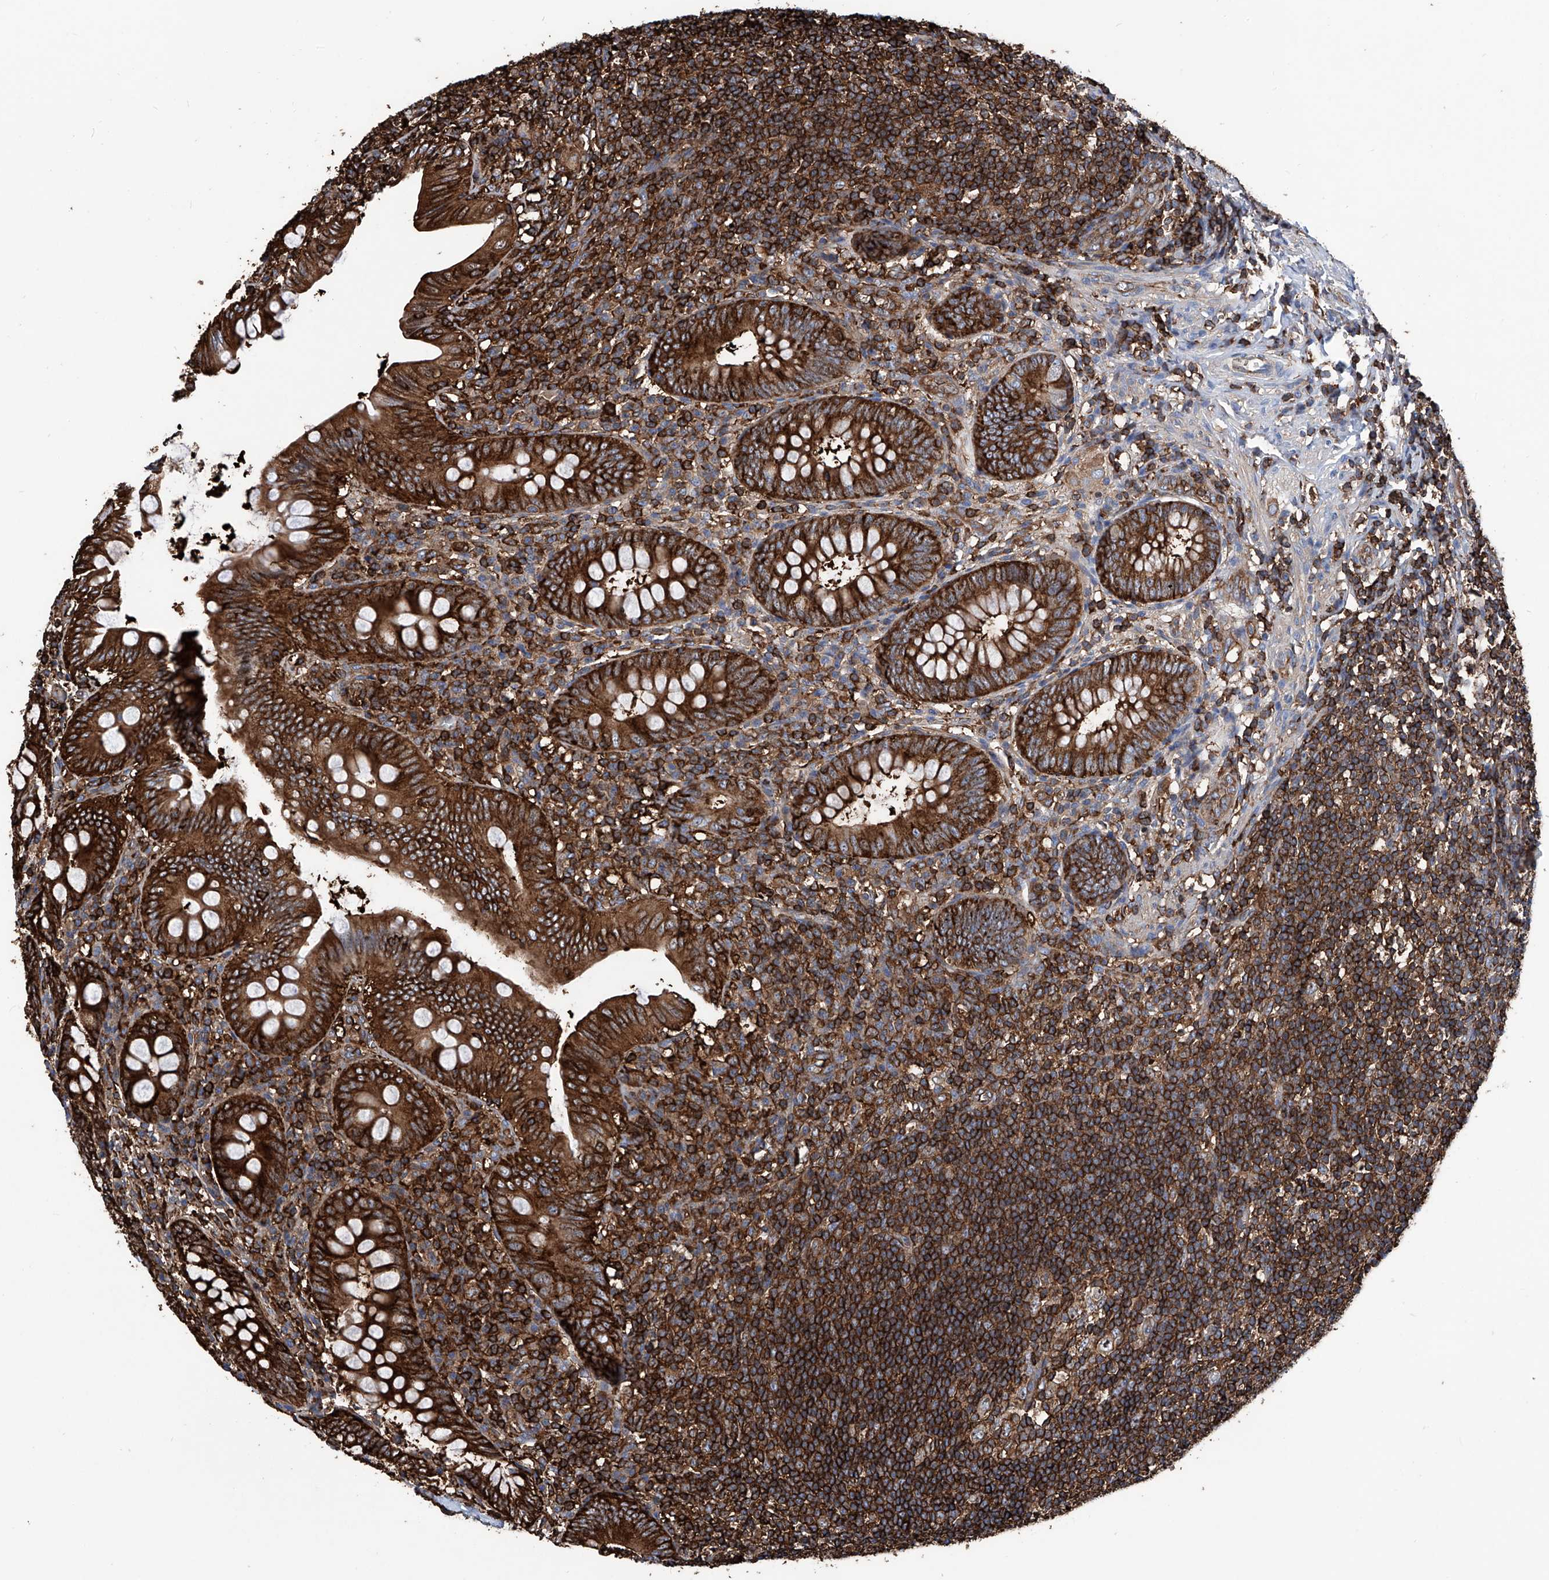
{"staining": {"intensity": "strong", "quantity": ">75%", "location": "cytoplasmic/membranous"}, "tissue": "appendix", "cell_type": "Glandular cells", "image_type": "normal", "snomed": [{"axis": "morphology", "description": "Normal tissue, NOS"}, {"axis": "topography", "description": "Appendix"}], "caption": "DAB (3,3'-diaminobenzidine) immunohistochemical staining of benign appendix demonstrates strong cytoplasmic/membranous protein expression in about >75% of glandular cells.", "gene": "ZNF484", "patient": {"sex": "male", "age": 14}}